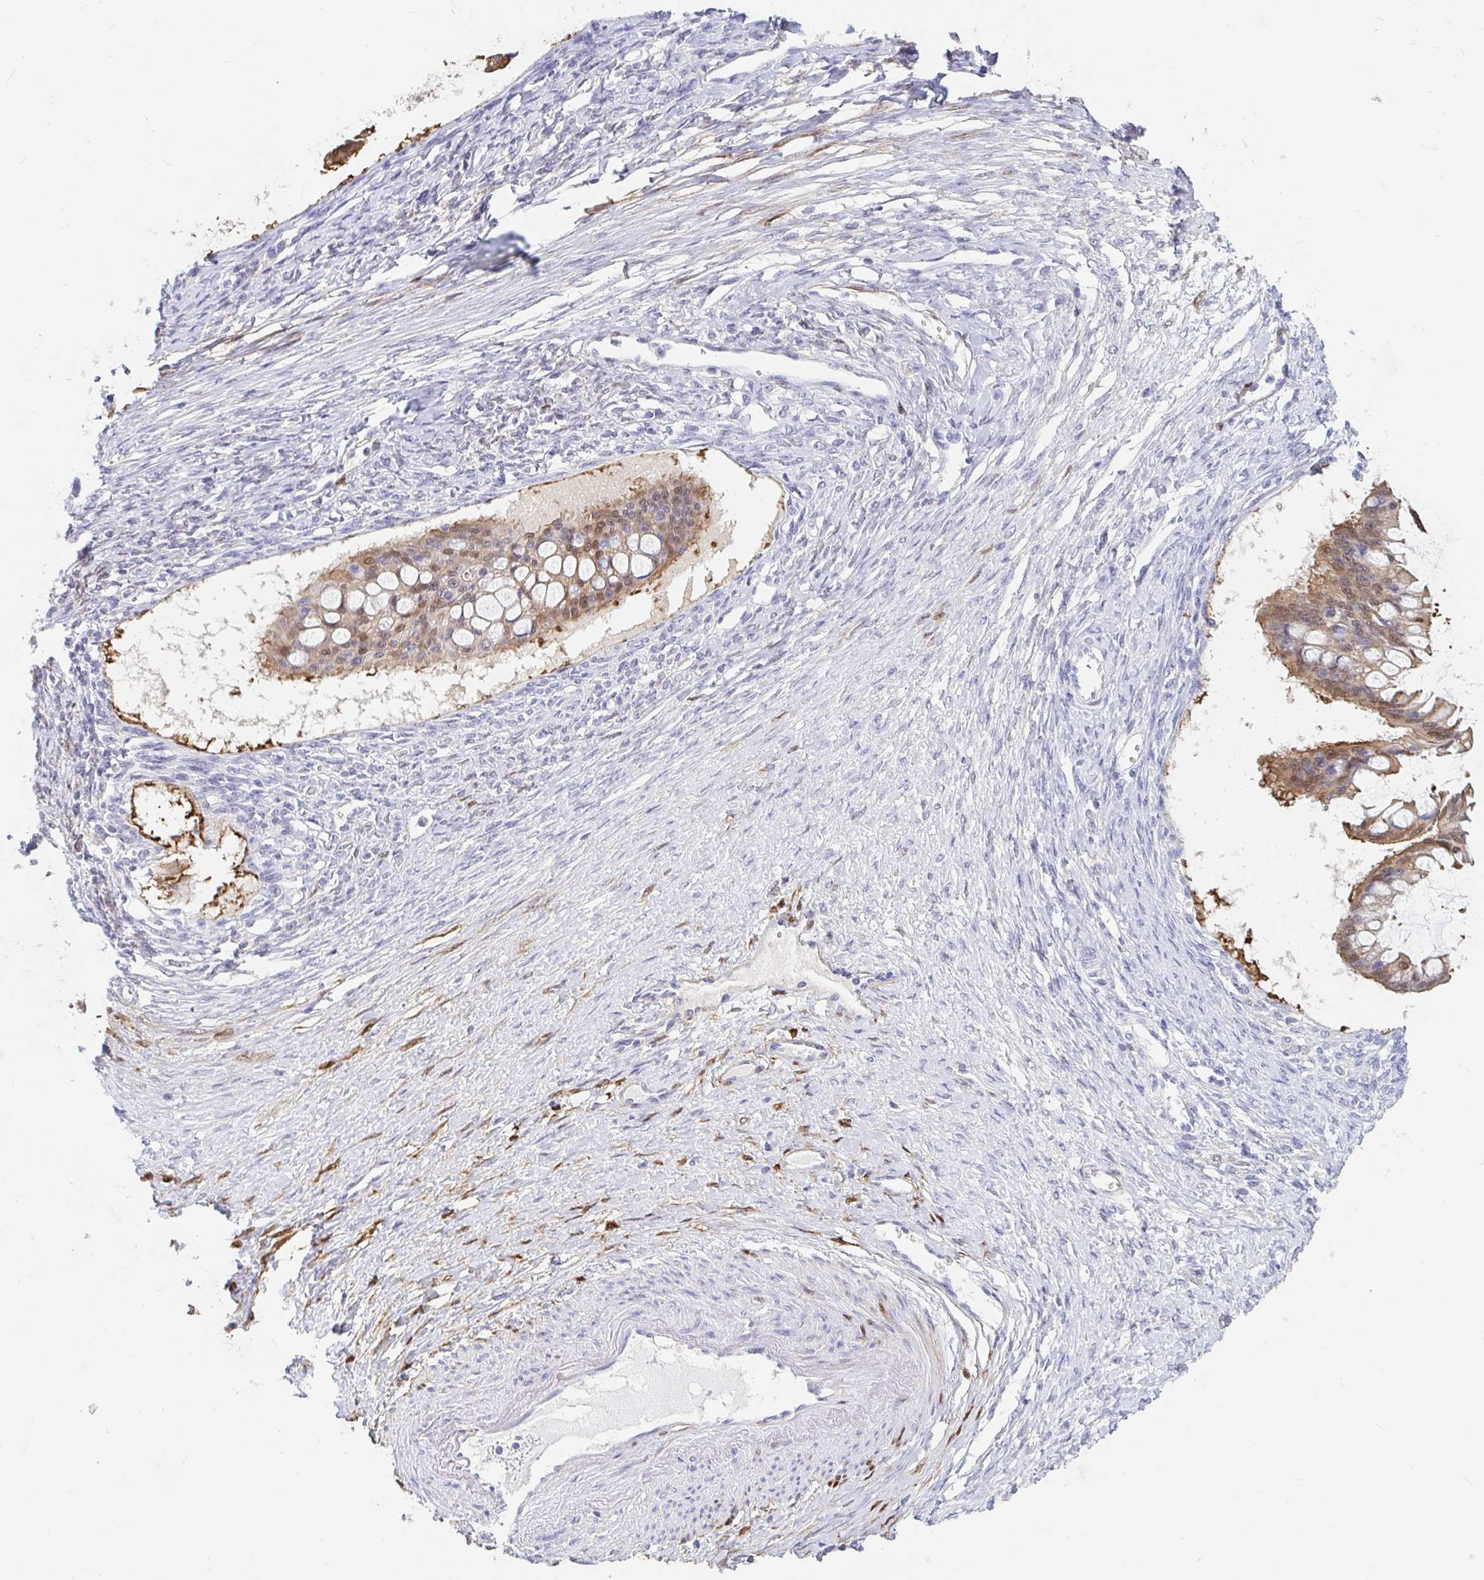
{"staining": {"intensity": "weak", "quantity": "25%-75%", "location": "cytoplasmic/membranous,nuclear"}, "tissue": "ovarian cancer", "cell_type": "Tumor cells", "image_type": "cancer", "snomed": [{"axis": "morphology", "description": "Cystadenocarcinoma, mucinous, NOS"}, {"axis": "topography", "description": "Ovary"}], "caption": "IHC of human ovarian cancer demonstrates low levels of weak cytoplasmic/membranous and nuclear positivity in about 25%-75% of tumor cells.", "gene": "ADH1A", "patient": {"sex": "female", "age": 73}}